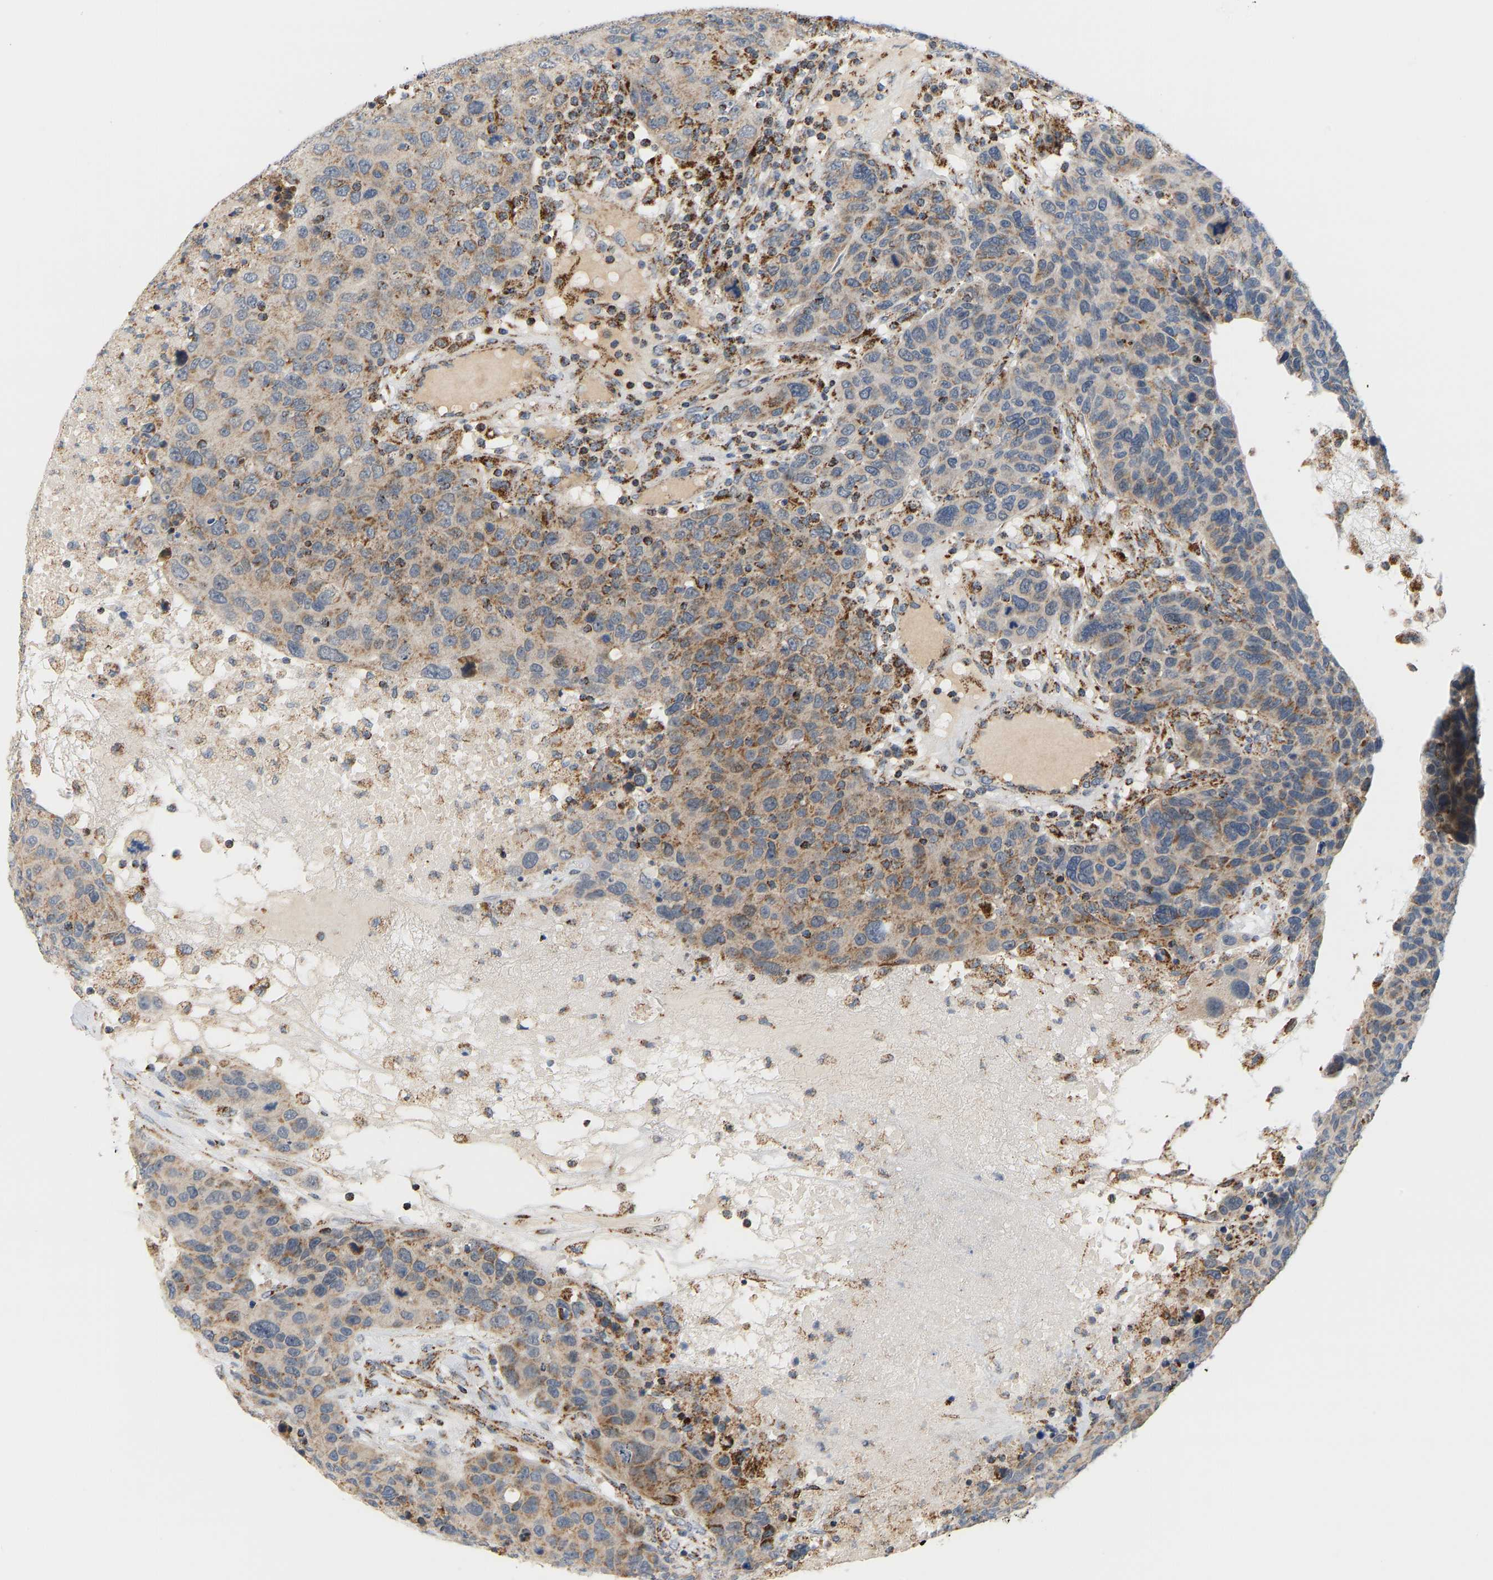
{"staining": {"intensity": "moderate", "quantity": ">75%", "location": "cytoplasmic/membranous"}, "tissue": "breast cancer", "cell_type": "Tumor cells", "image_type": "cancer", "snomed": [{"axis": "morphology", "description": "Duct carcinoma"}, {"axis": "topography", "description": "Breast"}], "caption": "This histopathology image displays IHC staining of invasive ductal carcinoma (breast), with medium moderate cytoplasmic/membranous positivity in approximately >75% of tumor cells.", "gene": "GPSM2", "patient": {"sex": "female", "age": 37}}